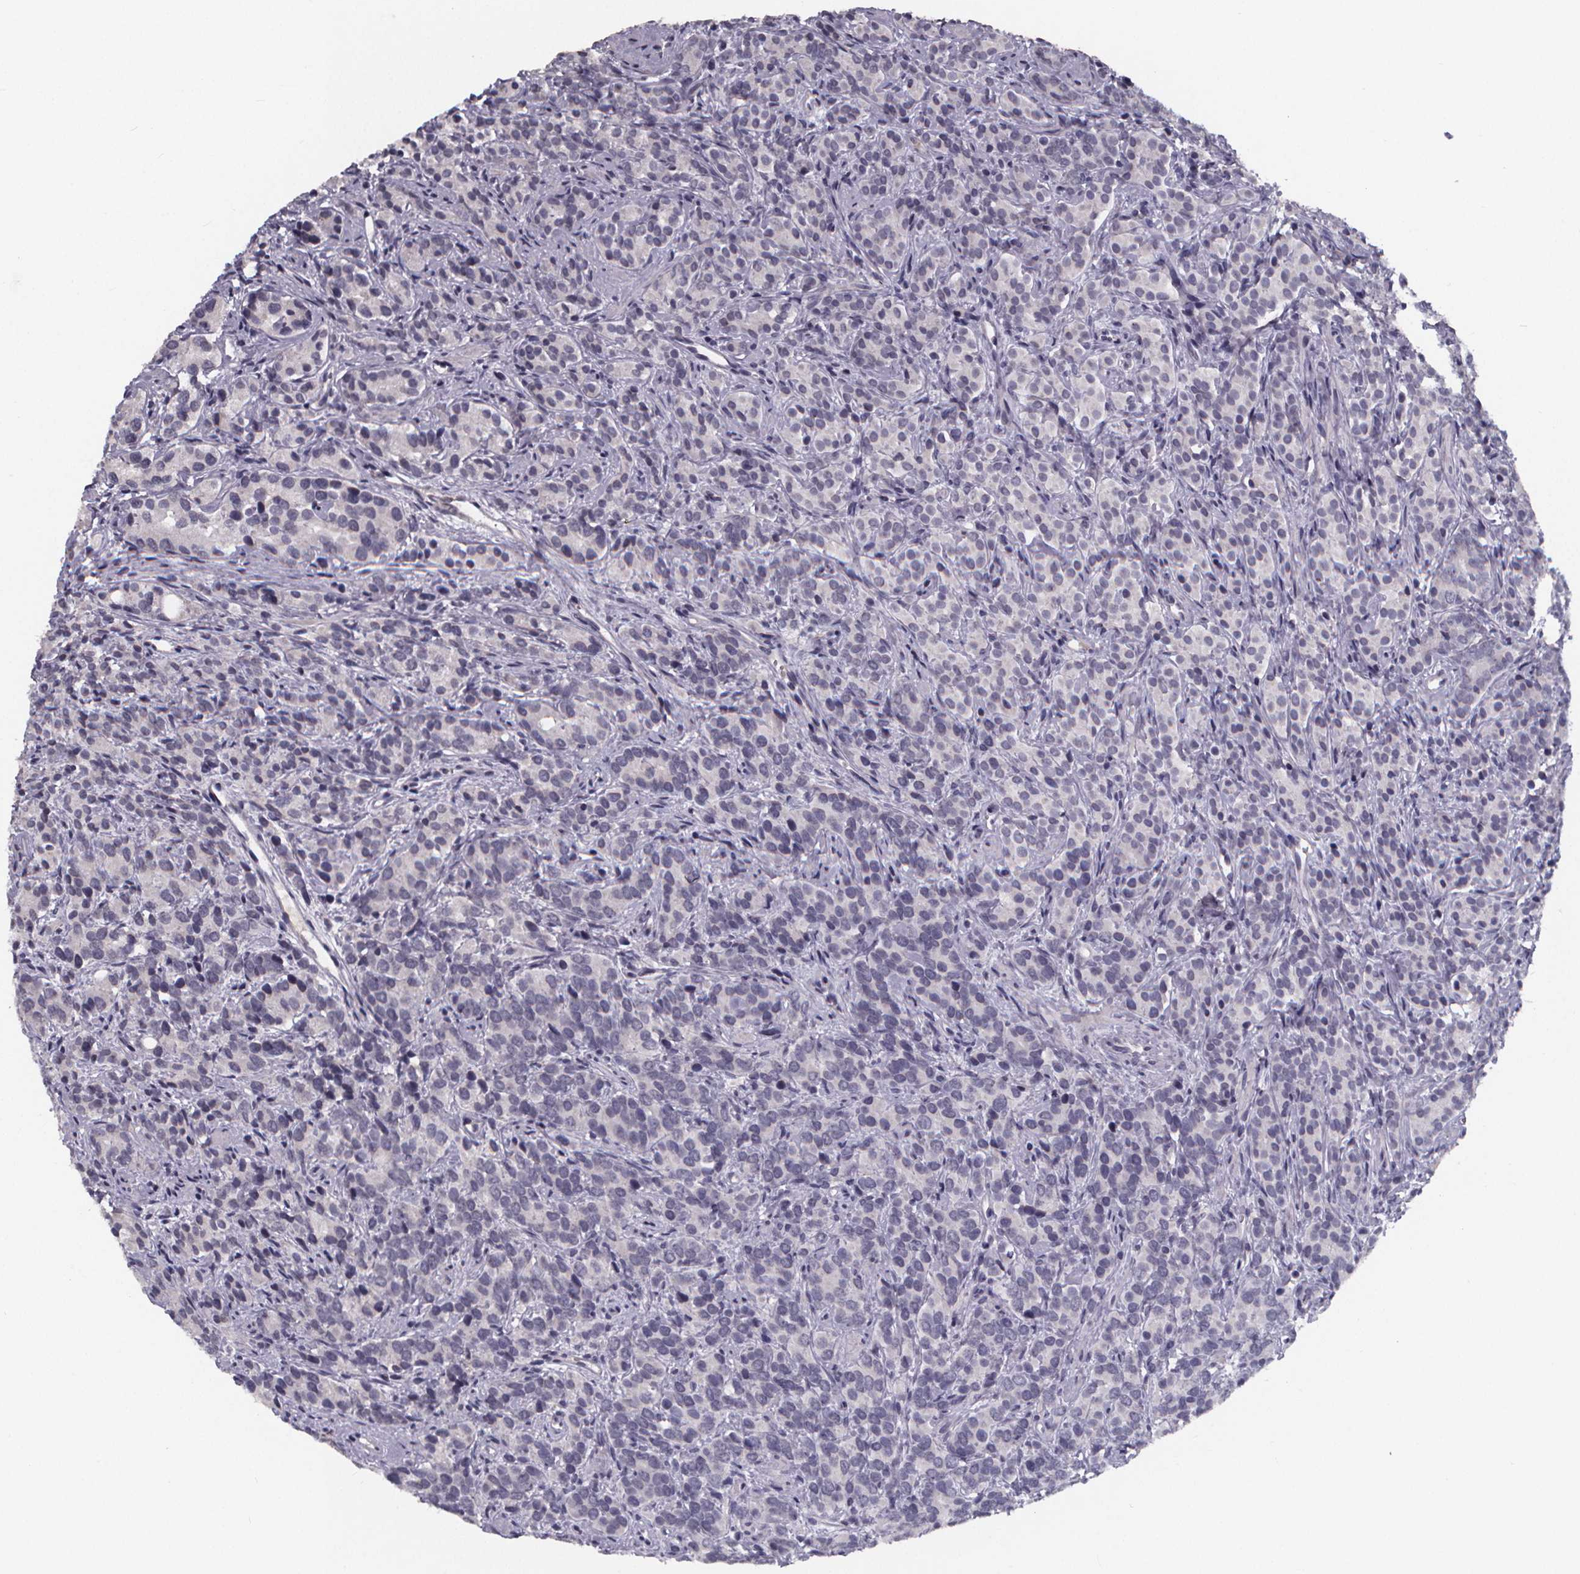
{"staining": {"intensity": "negative", "quantity": "none", "location": "none"}, "tissue": "prostate cancer", "cell_type": "Tumor cells", "image_type": "cancer", "snomed": [{"axis": "morphology", "description": "Adenocarcinoma, High grade"}, {"axis": "topography", "description": "Prostate"}], "caption": "This is an immunohistochemistry (IHC) photomicrograph of prostate adenocarcinoma (high-grade). There is no positivity in tumor cells.", "gene": "AGT", "patient": {"sex": "male", "age": 84}}